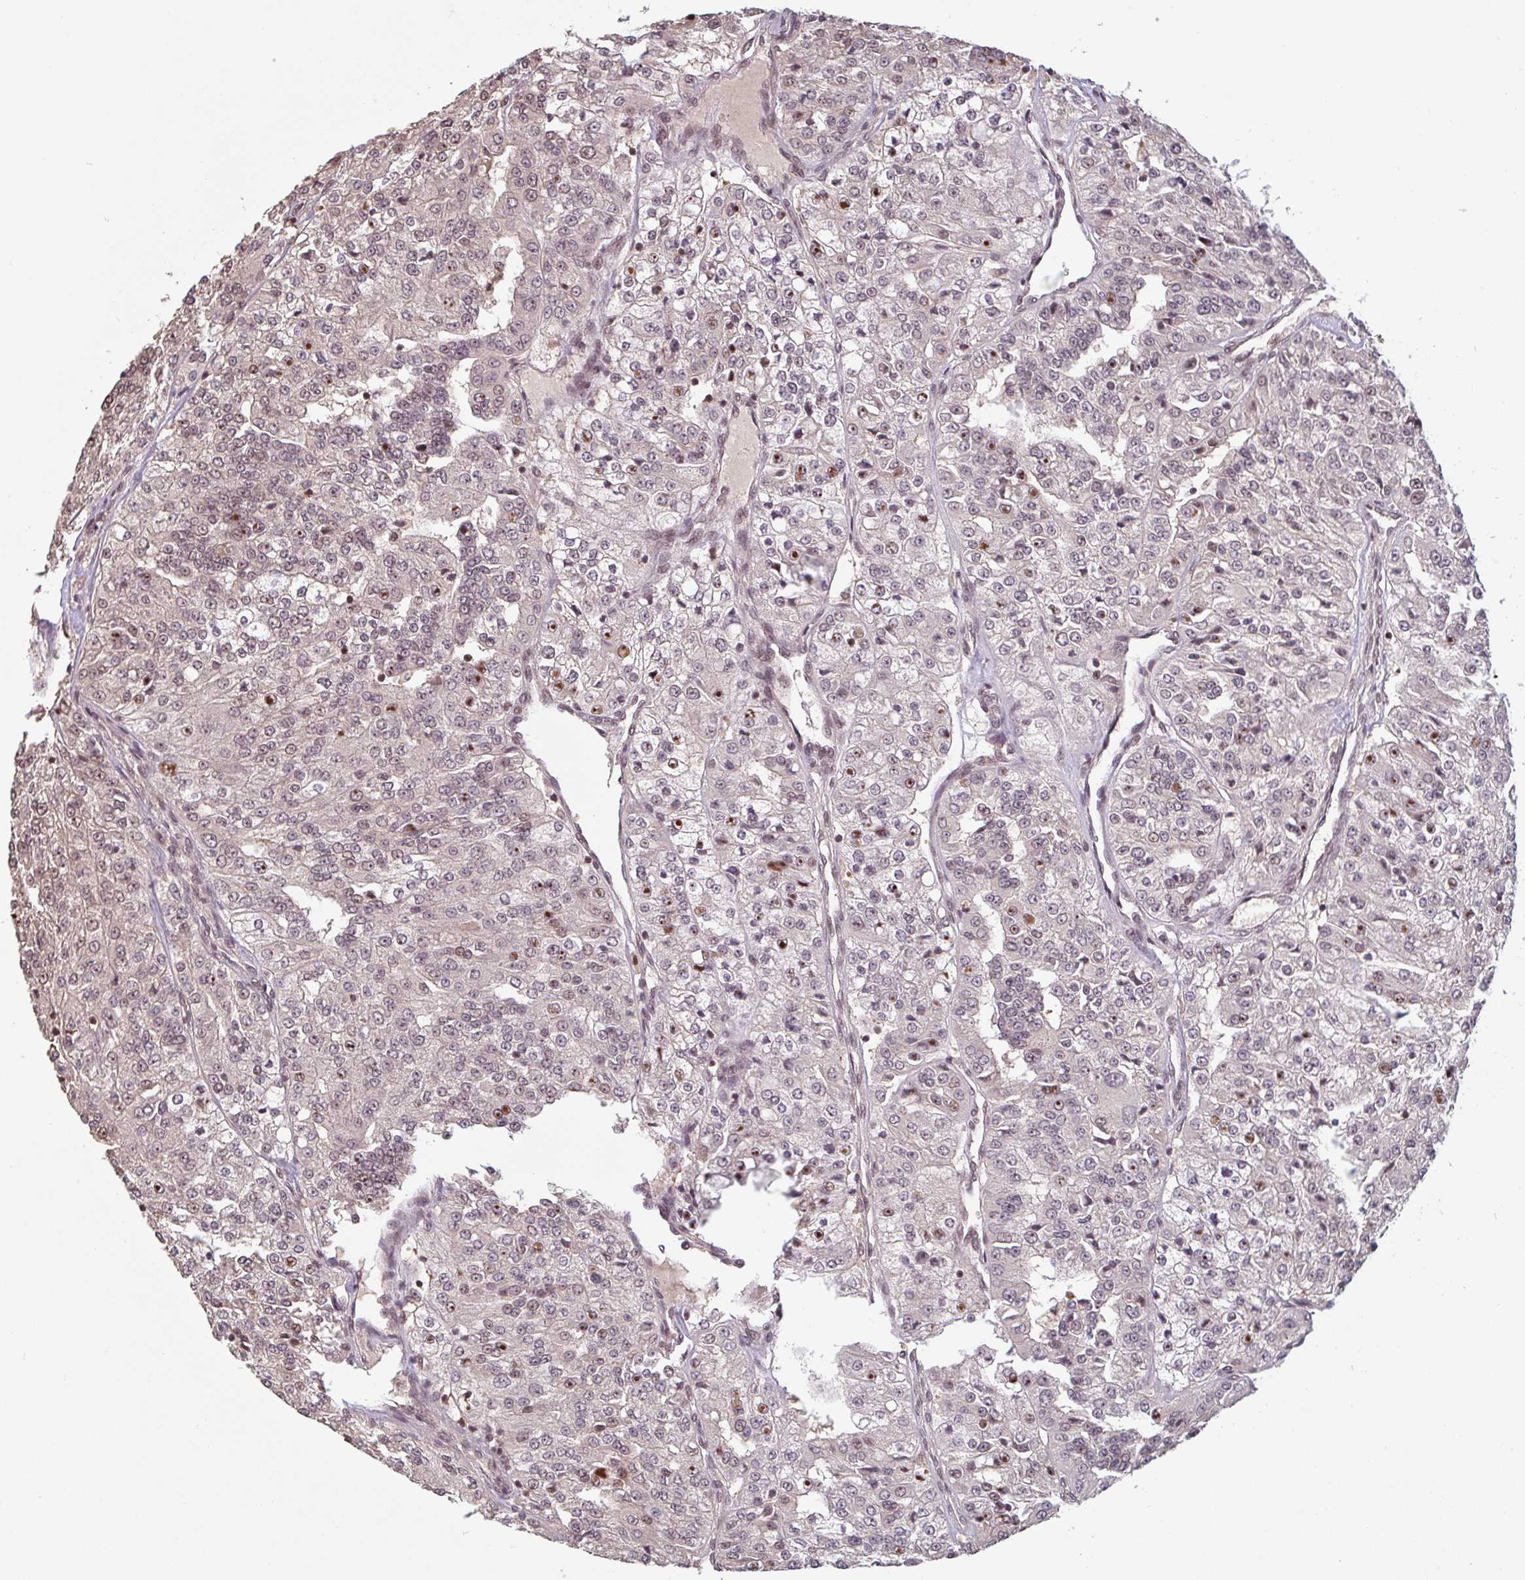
{"staining": {"intensity": "weak", "quantity": ">75%", "location": "nuclear"}, "tissue": "renal cancer", "cell_type": "Tumor cells", "image_type": "cancer", "snomed": [{"axis": "morphology", "description": "Adenocarcinoma, NOS"}, {"axis": "topography", "description": "Kidney"}], "caption": "Immunohistochemical staining of adenocarcinoma (renal) reveals low levels of weak nuclear positivity in about >75% of tumor cells.", "gene": "DR1", "patient": {"sex": "female", "age": 63}}